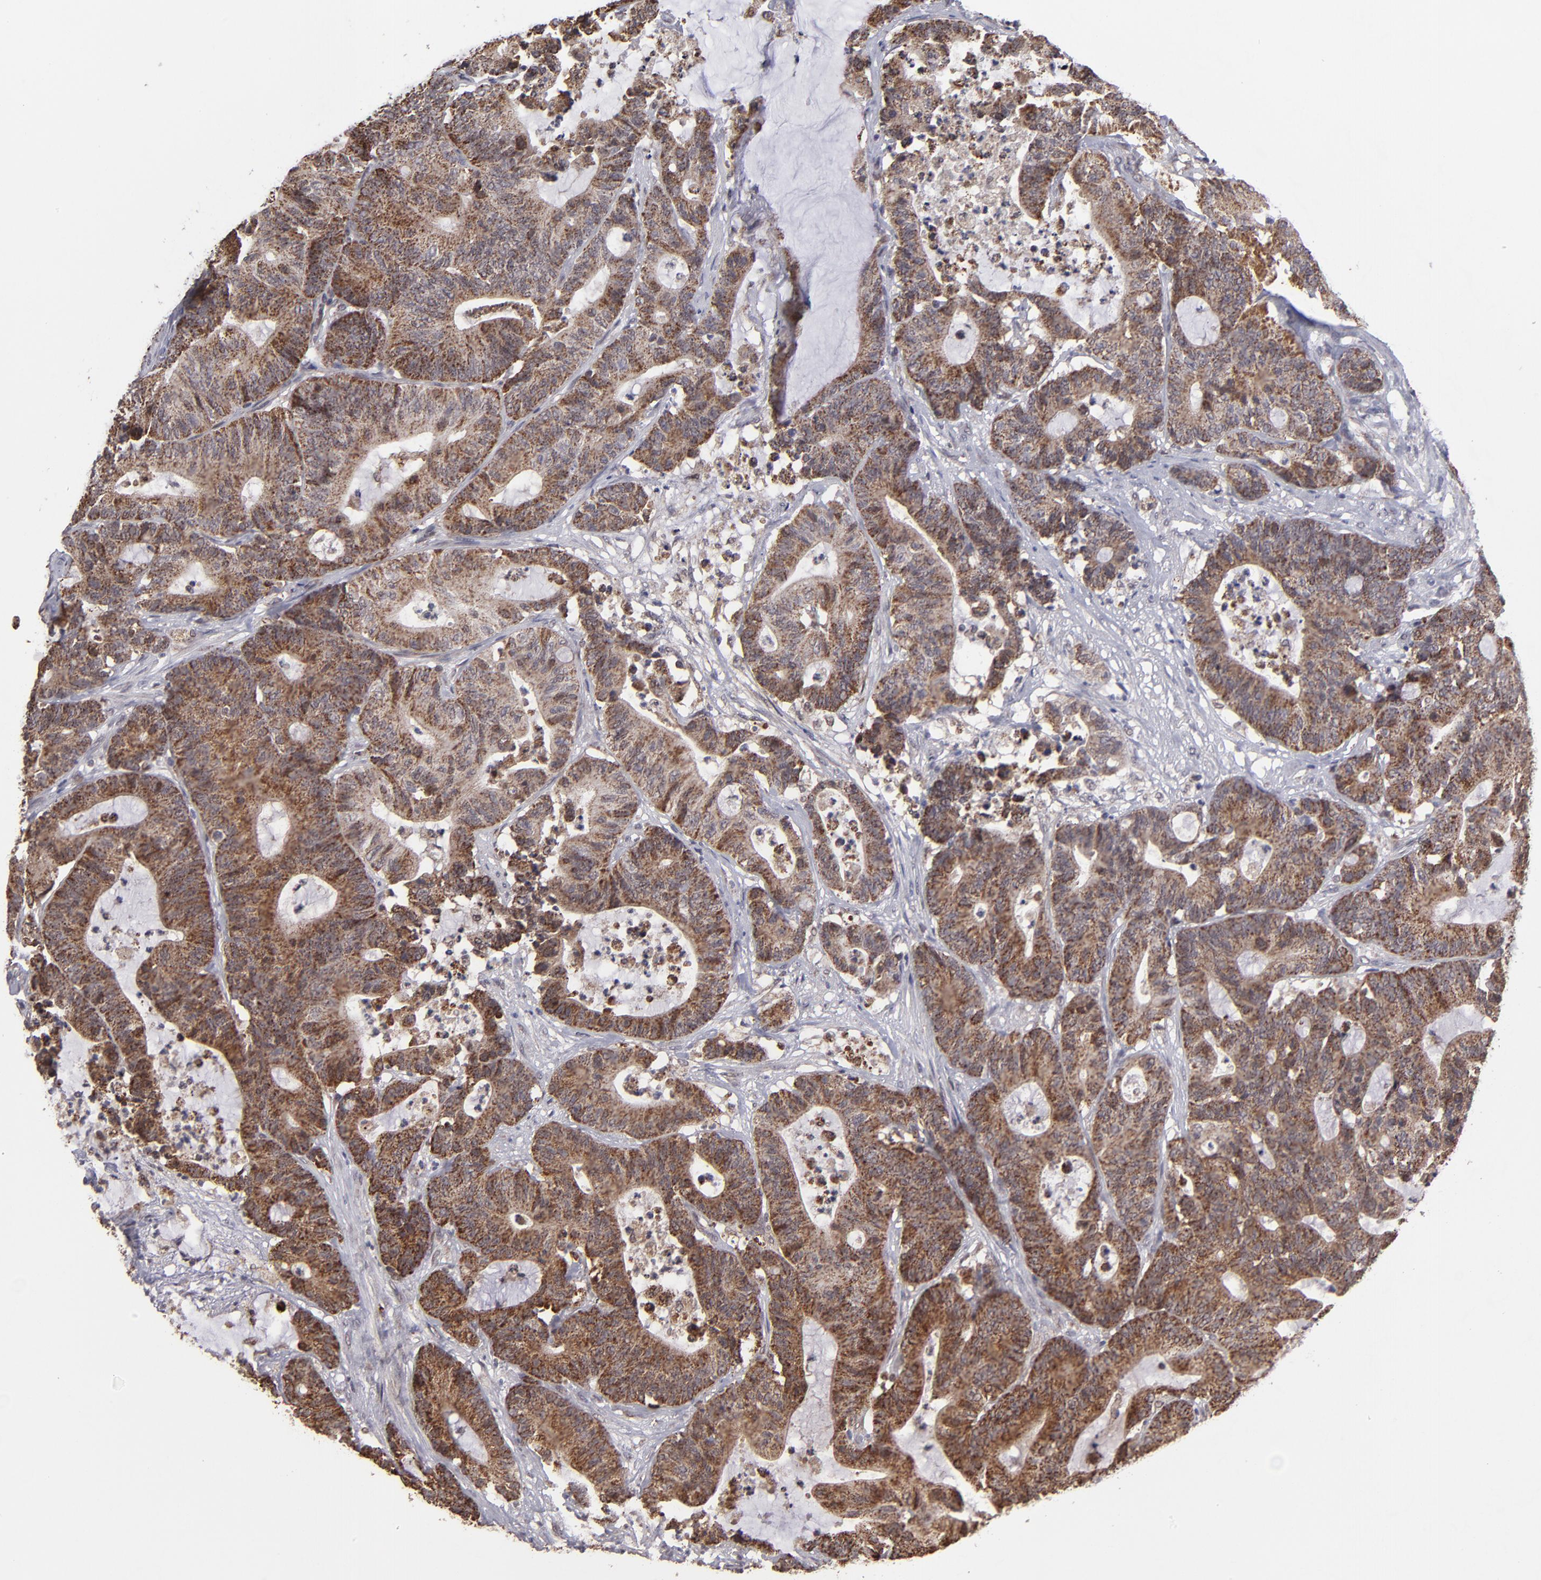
{"staining": {"intensity": "moderate", "quantity": ">75%", "location": "cytoplasmic/membranous"}, "tissue": "colorectal cancer", "cell_type": "Tumor cells", "image_type": "cancer", "snomed": [{"axis": "morphology", "description": "Adenocarcinoma, NOS"}, {"axis": "topography", "description": "Colon"}], "caption": "Colorectal cancer (adenocarcinoma) was stained to show a protein in brown. There is medium levels of moderate cytoplasmic/membranous staining in approximately >75% of tumor cells.", "gene": "SLC15A1", "patient": {"sex": "female", "age": 84}}